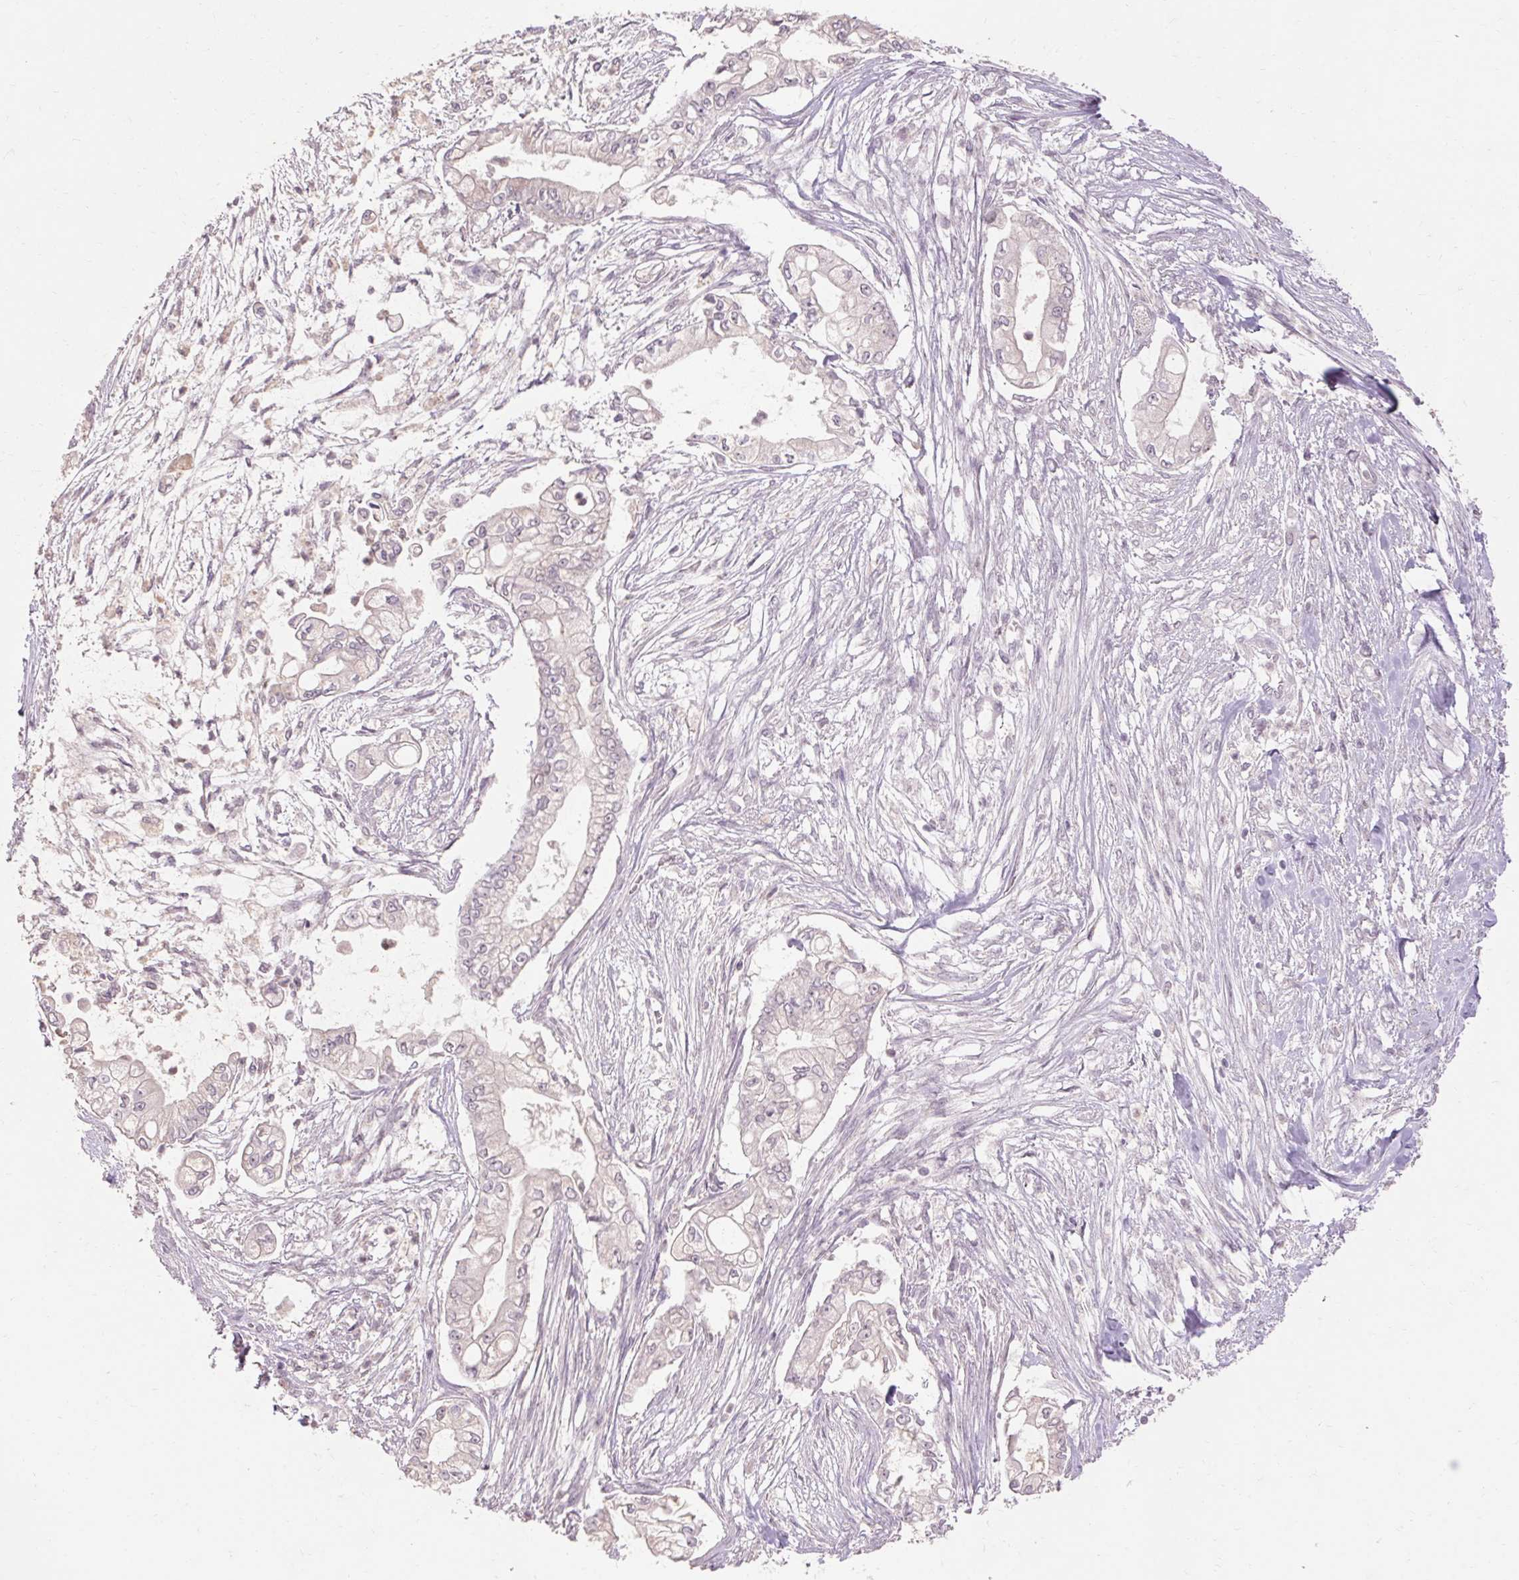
{"staining": {"intensity": "negative", "quantity": "none", "location": "none"}, "tissue": "pancreatic cancer", "cell_type": "Tumor cells", "image_type": "cancer", "snomed": [{"axis": "morphology", "description": "Adenocarcinoma, NOS"}, {"axis": "topography", "description": "Pancreas"}], "caption": "Protein analysis of pancreatic cancer reveals no significant positivity in tumor cells.", "gene": "SKP2", "patient": {"sex": "female", "age": 69}}